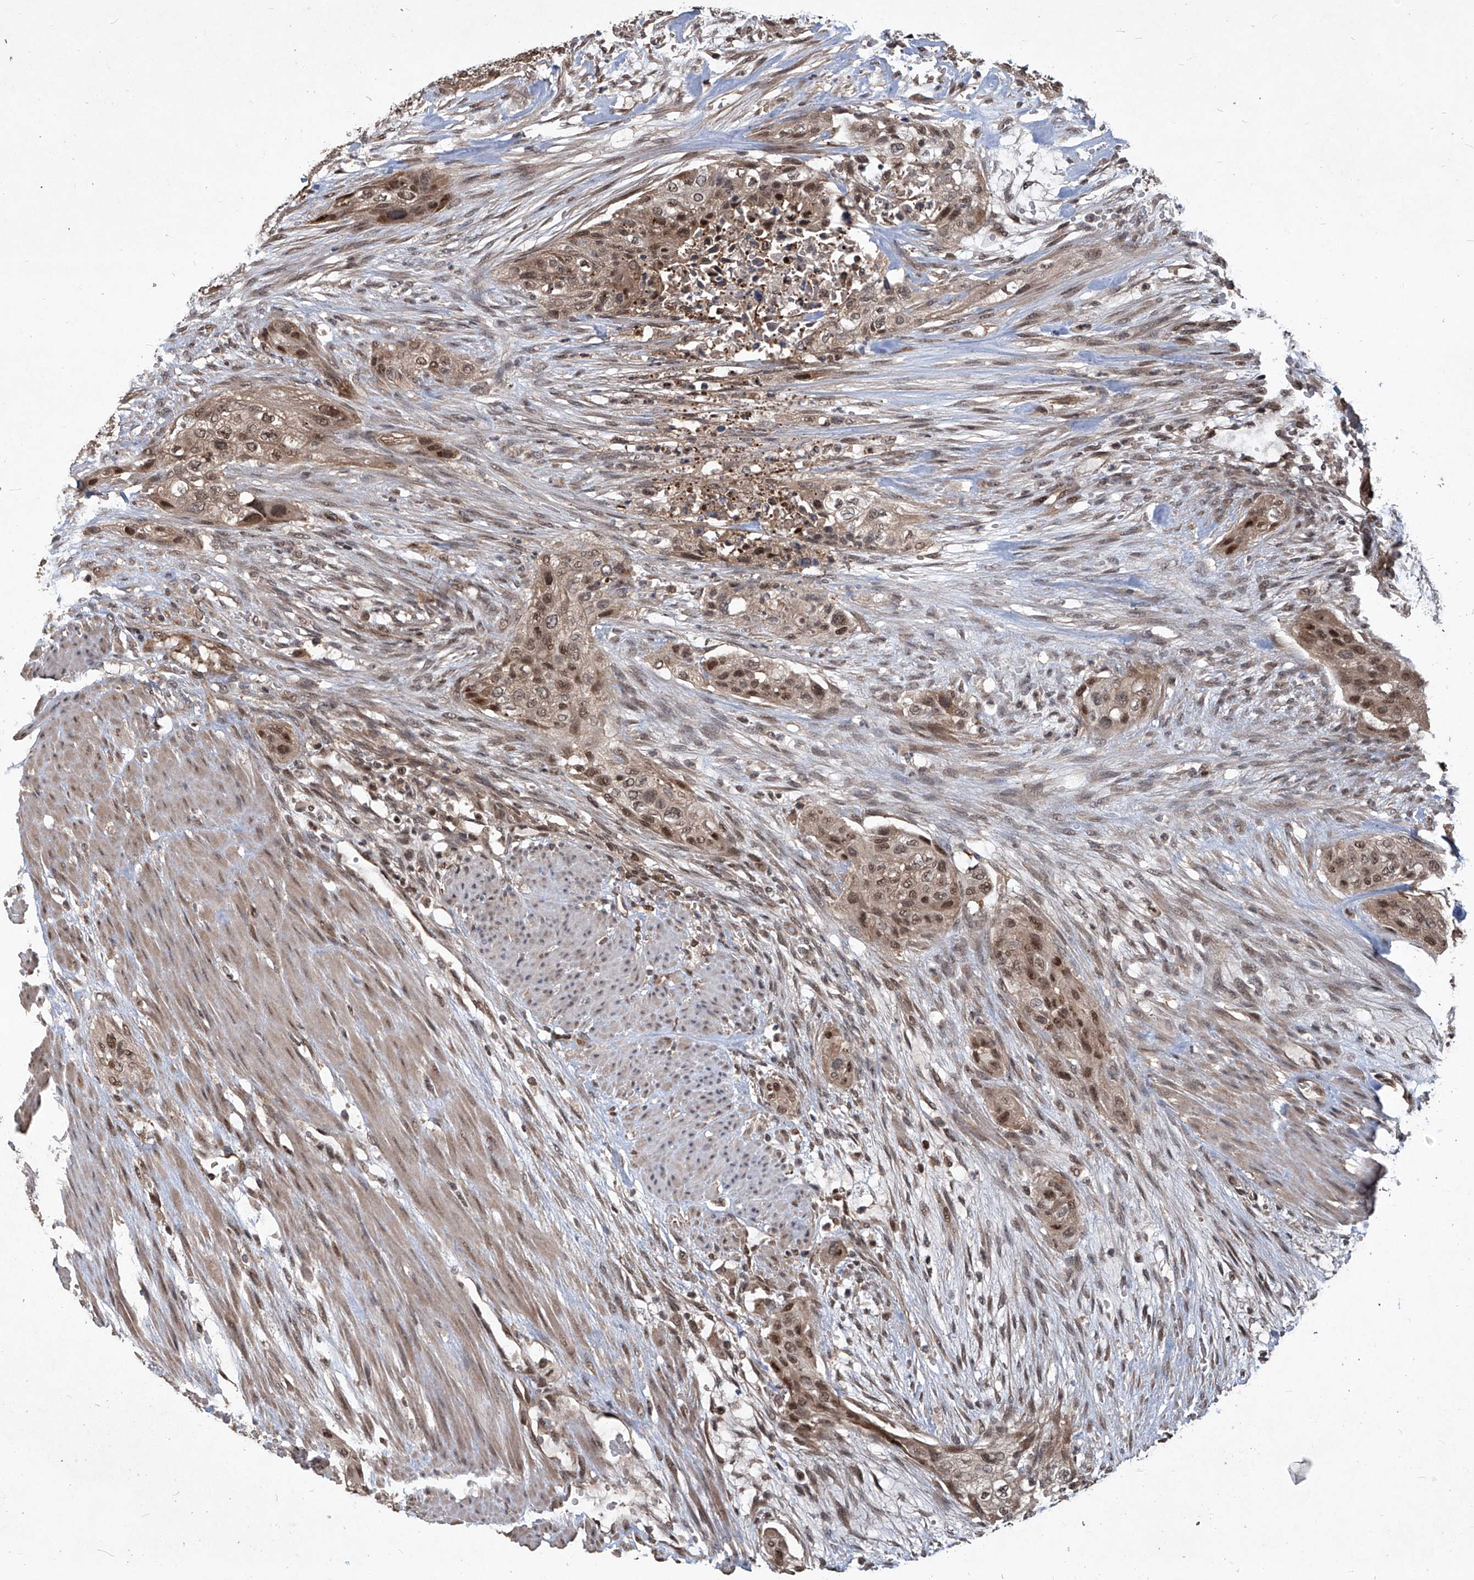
{"staining": {"intensity": "moderate", "quantity": ">75%", "location": "cytoplasmic/membranous,nuclear"}, "tissue": "urothelial cancer", "cell_type": "Tumor cells", "image_type": "cancer", "snomed": [{"axis": "morphology", "description": "Urothelial carcinoma, High grade"}, {"axis": "topography", "description": "Urinary bladder"}], "caption": "Urothelial cancer stained with a brown dye displays moderate cytoplasmic/membranous and nuclear positive positivity in approximately >75% of tumor cells.", "gene": "PSMB1", "patient": {"sex": "male", "age": 35}}